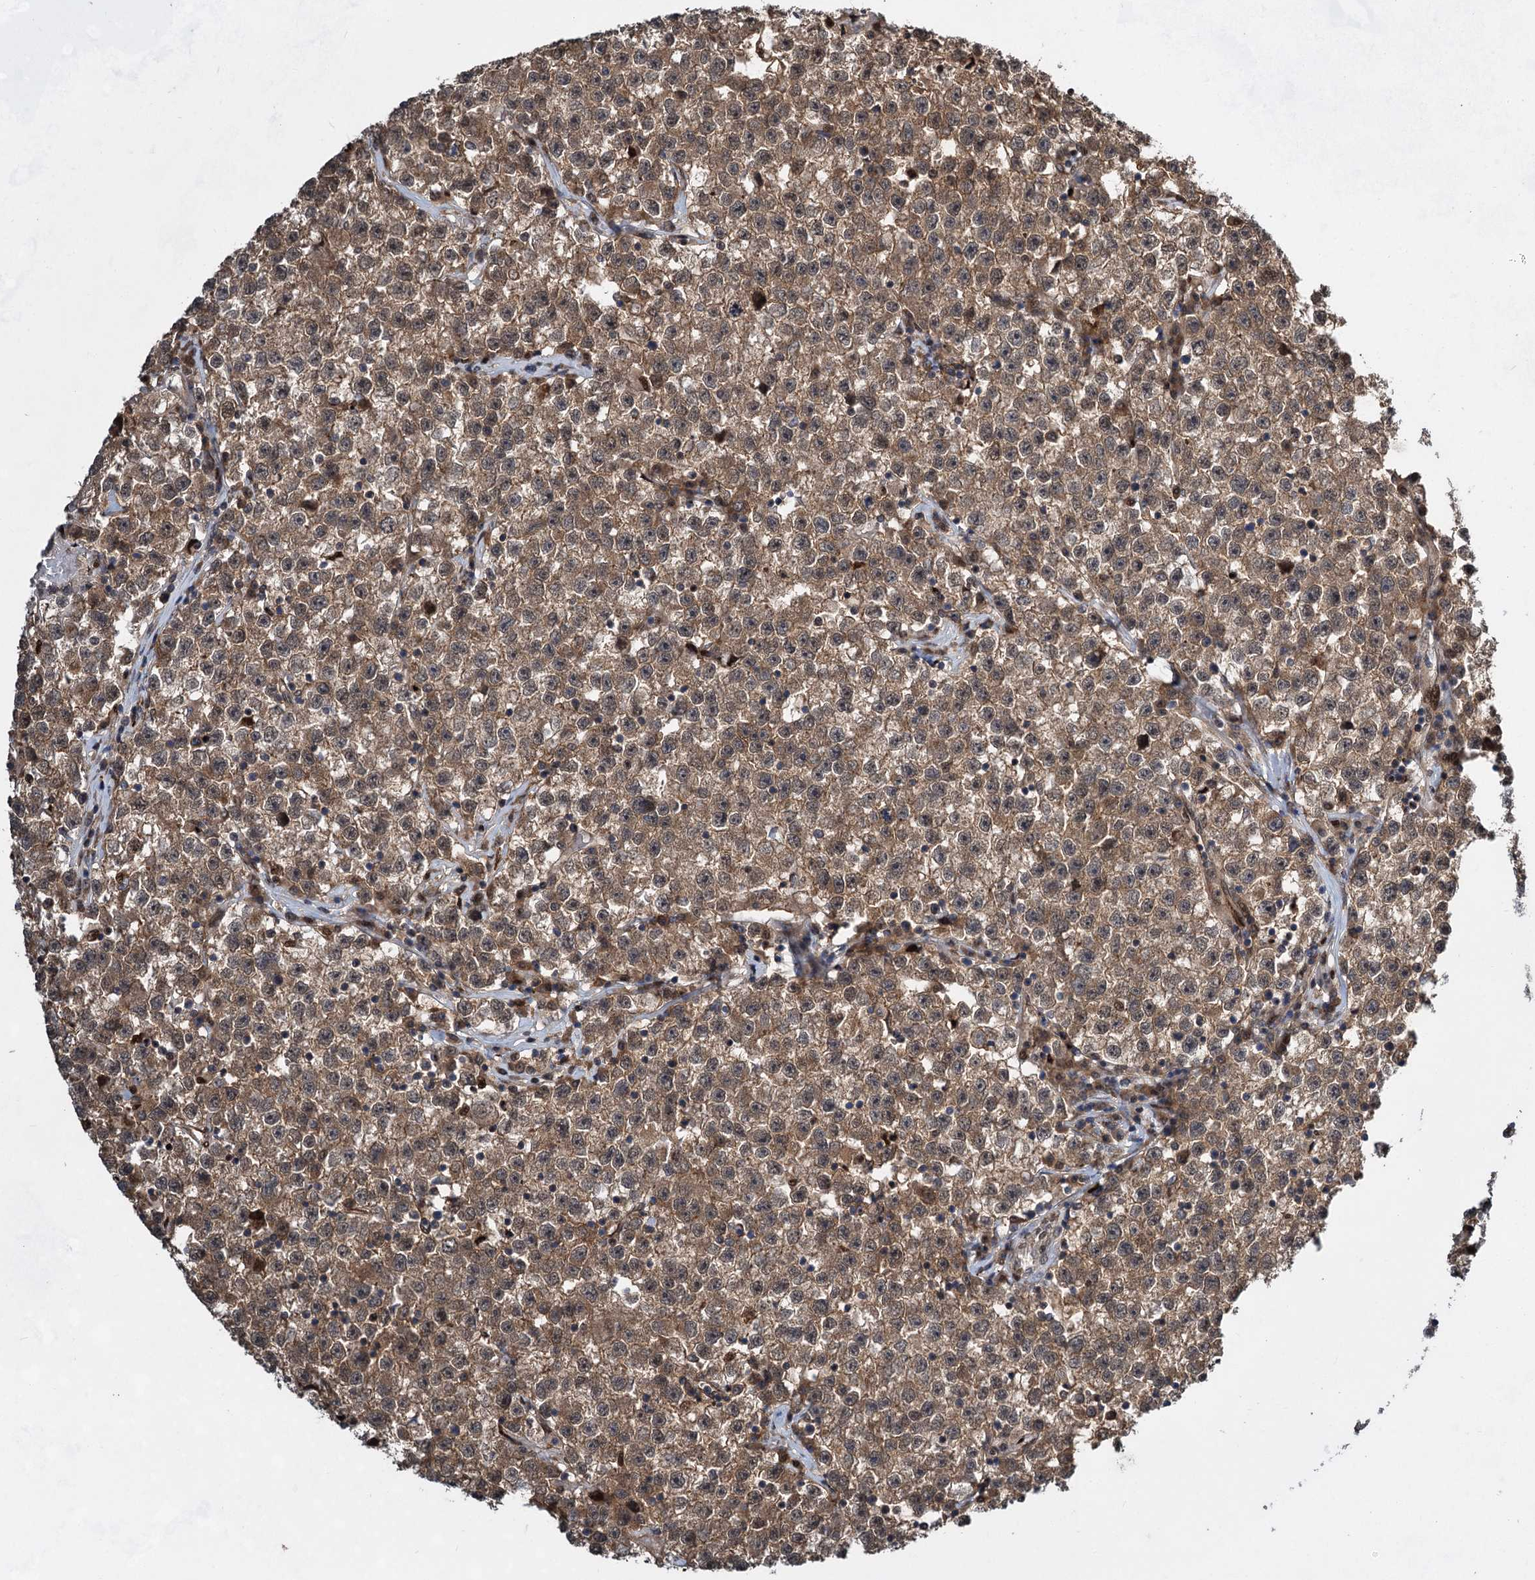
{"staining": {"intensity": "moderate", "quantity": "25%-75%", "location": "cytoplasmic/membranous"}, "tissue": "testis cancer", "cell_type": "Tumor cells", "image_type": "cancer", "snomed": [{"axis": "morphology", "description": "Seminoma, NOS"}, {"axis": "topography", "description": "Testis"}], "caption": "Moderate cytoplasmic/membranous protein expression is seen in about 25%-75% of tumor cells in testis cancer (seminoma). (Brightfield microscopy of DAB IHC at high magnification).", "gene": "GPBP1", "patient": {"sex": "male", "age": 22}}